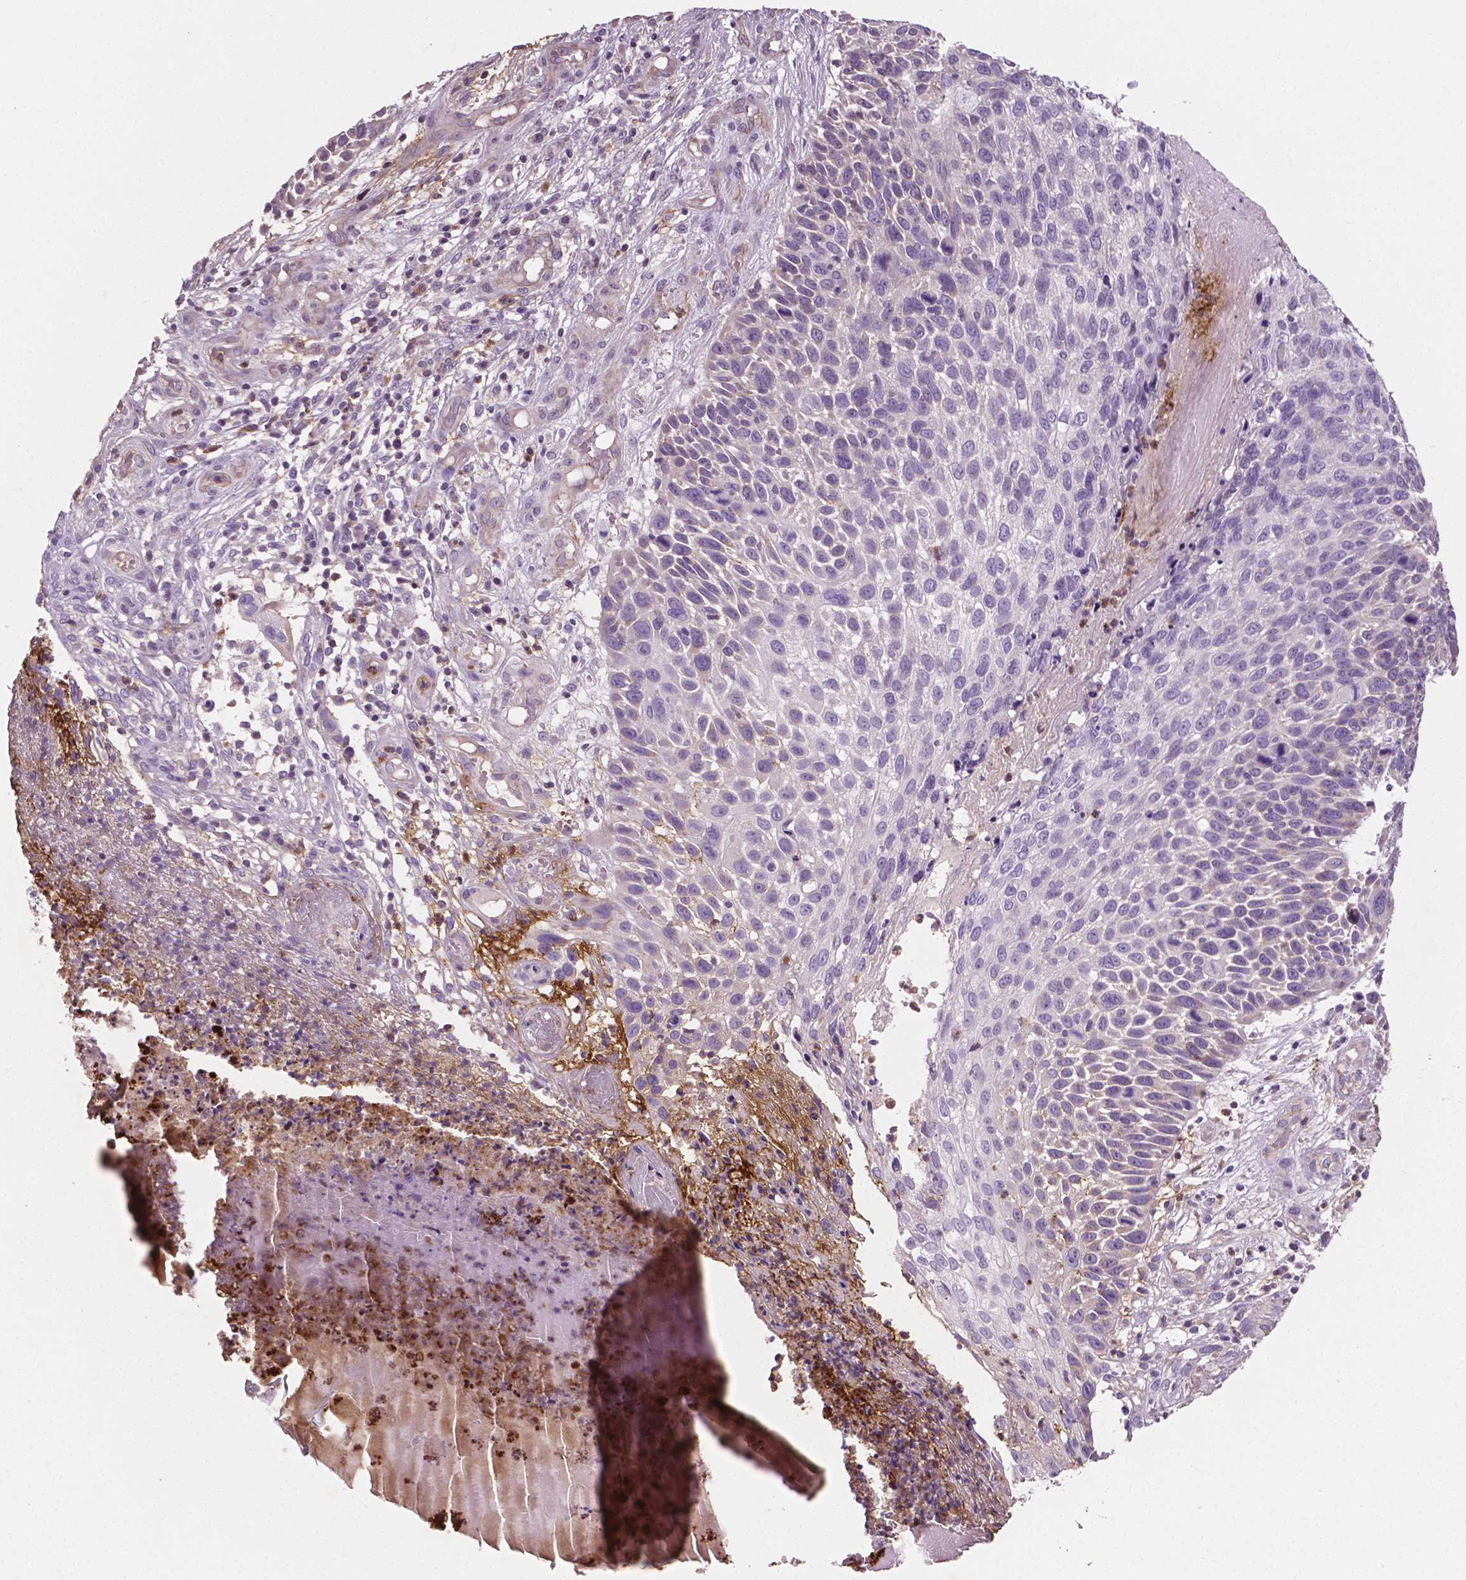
{"staining": {"intensity": "negative", "quantity": "none", "location": "none"}, "tissue": "skin cancer", "cell_type": "Tumor cells", "image_type": "cancer", "snomed": [{"axis": "morphology", "description": "Squamous cell carcinoma, NOS"}, {"axis": "topography", "description": "Skin"}], "caption": "A histopathology image of human skin cancer (squamous cell carcinoma) is negative for staining in tumor cells.", "gene": "PTX3", "patient": {"sex": "male", "age": 92}}